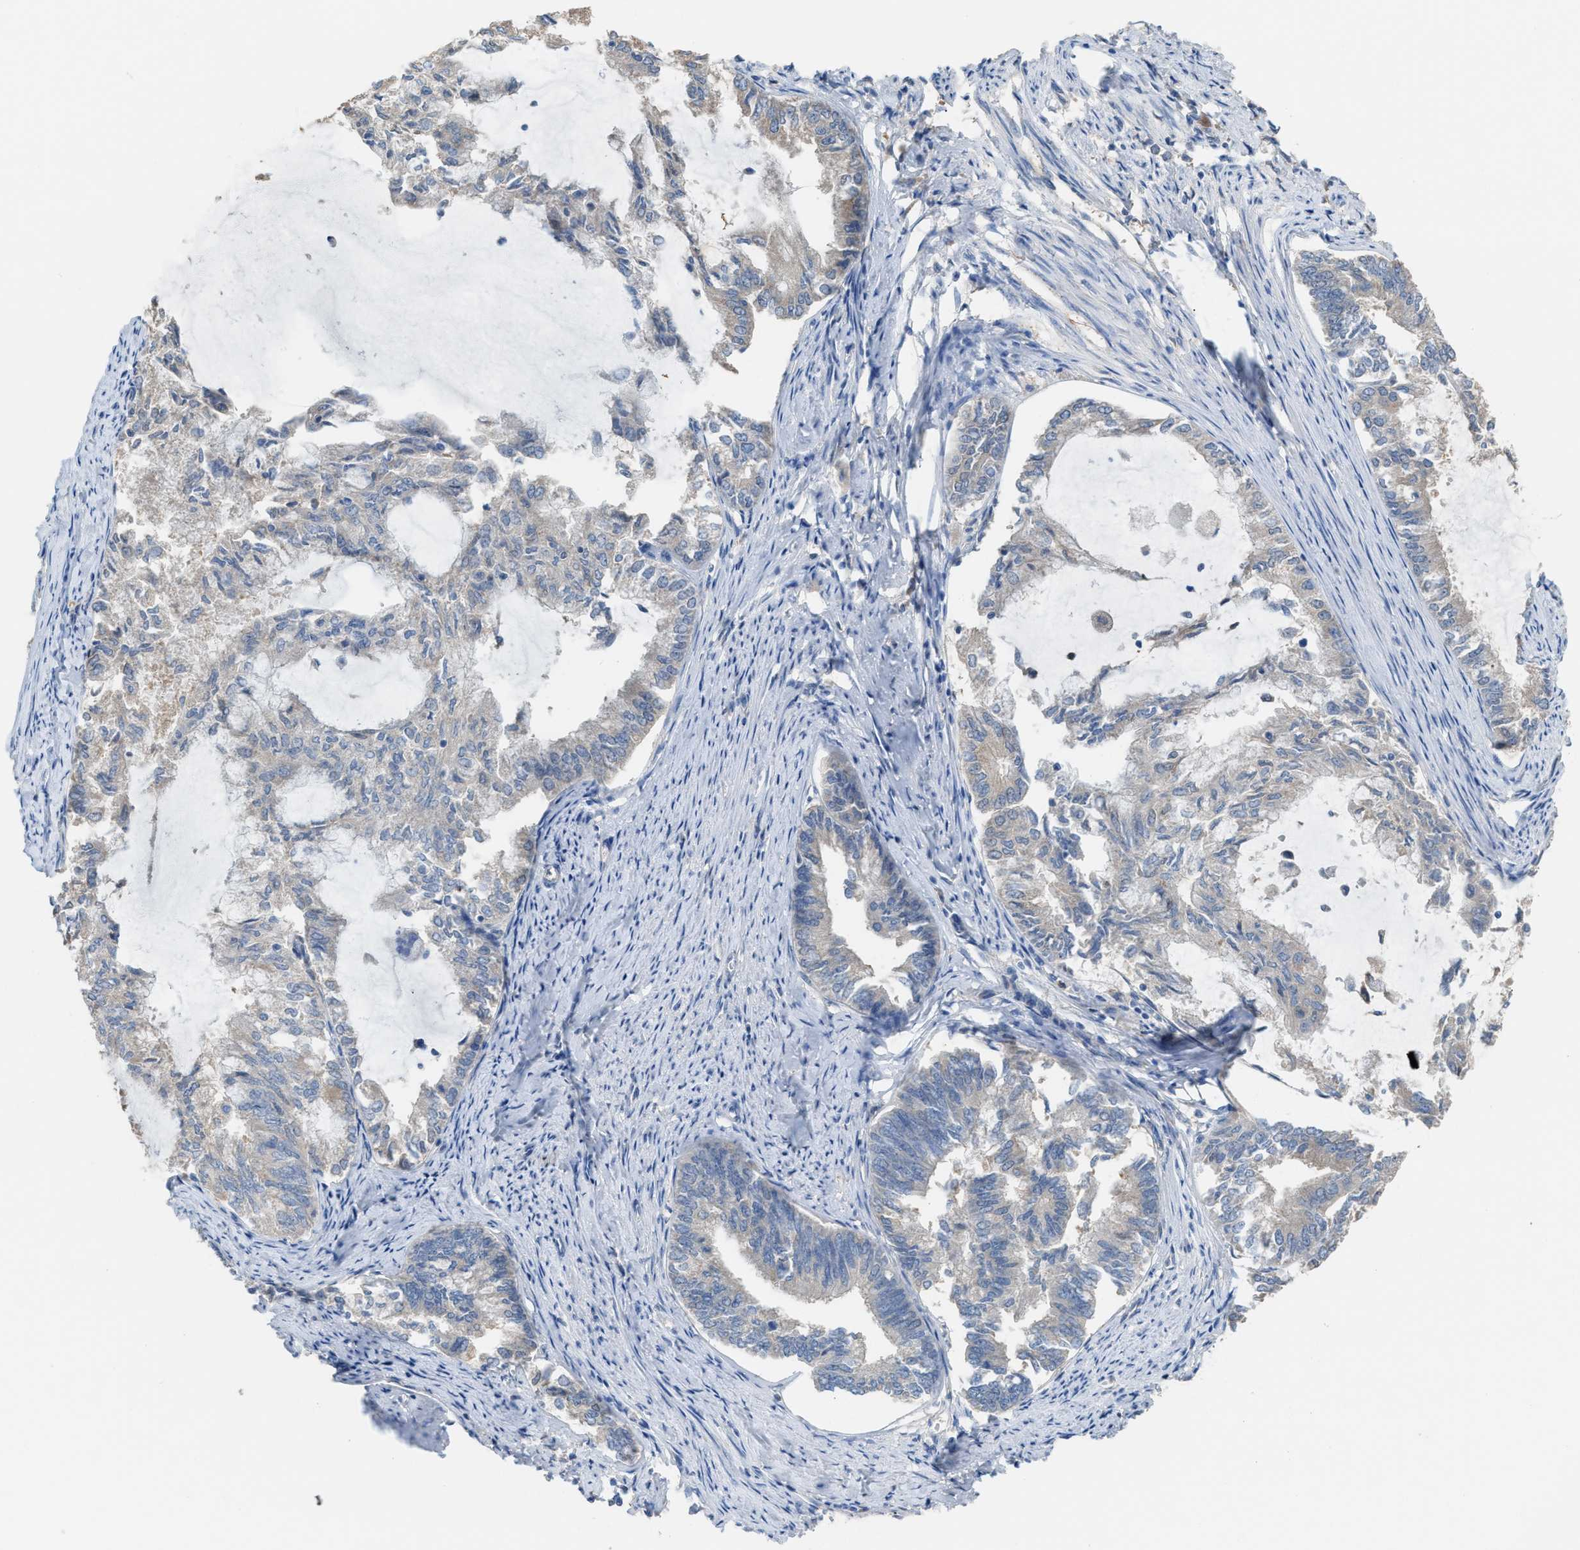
{"staining": {"intensity": "negative", "quantity": "none", "location": "none"}, "tissue": "endometrial cancer", "cell_type": "Tumor cells", "image_type": "cancer", "snomed": [{"axis": "morphology", "description": "Adenocarcinoma, NOS"}, {"axis": "topography", "description": "Endometrium"}], "caption": "An IHC image of endometrial adenocarcinoma is shown. There is no staining in tumor cells of endometrial adenocarcinoma.", "gene": "NQO2", "patient": {"sex": "female", "age": 86}}